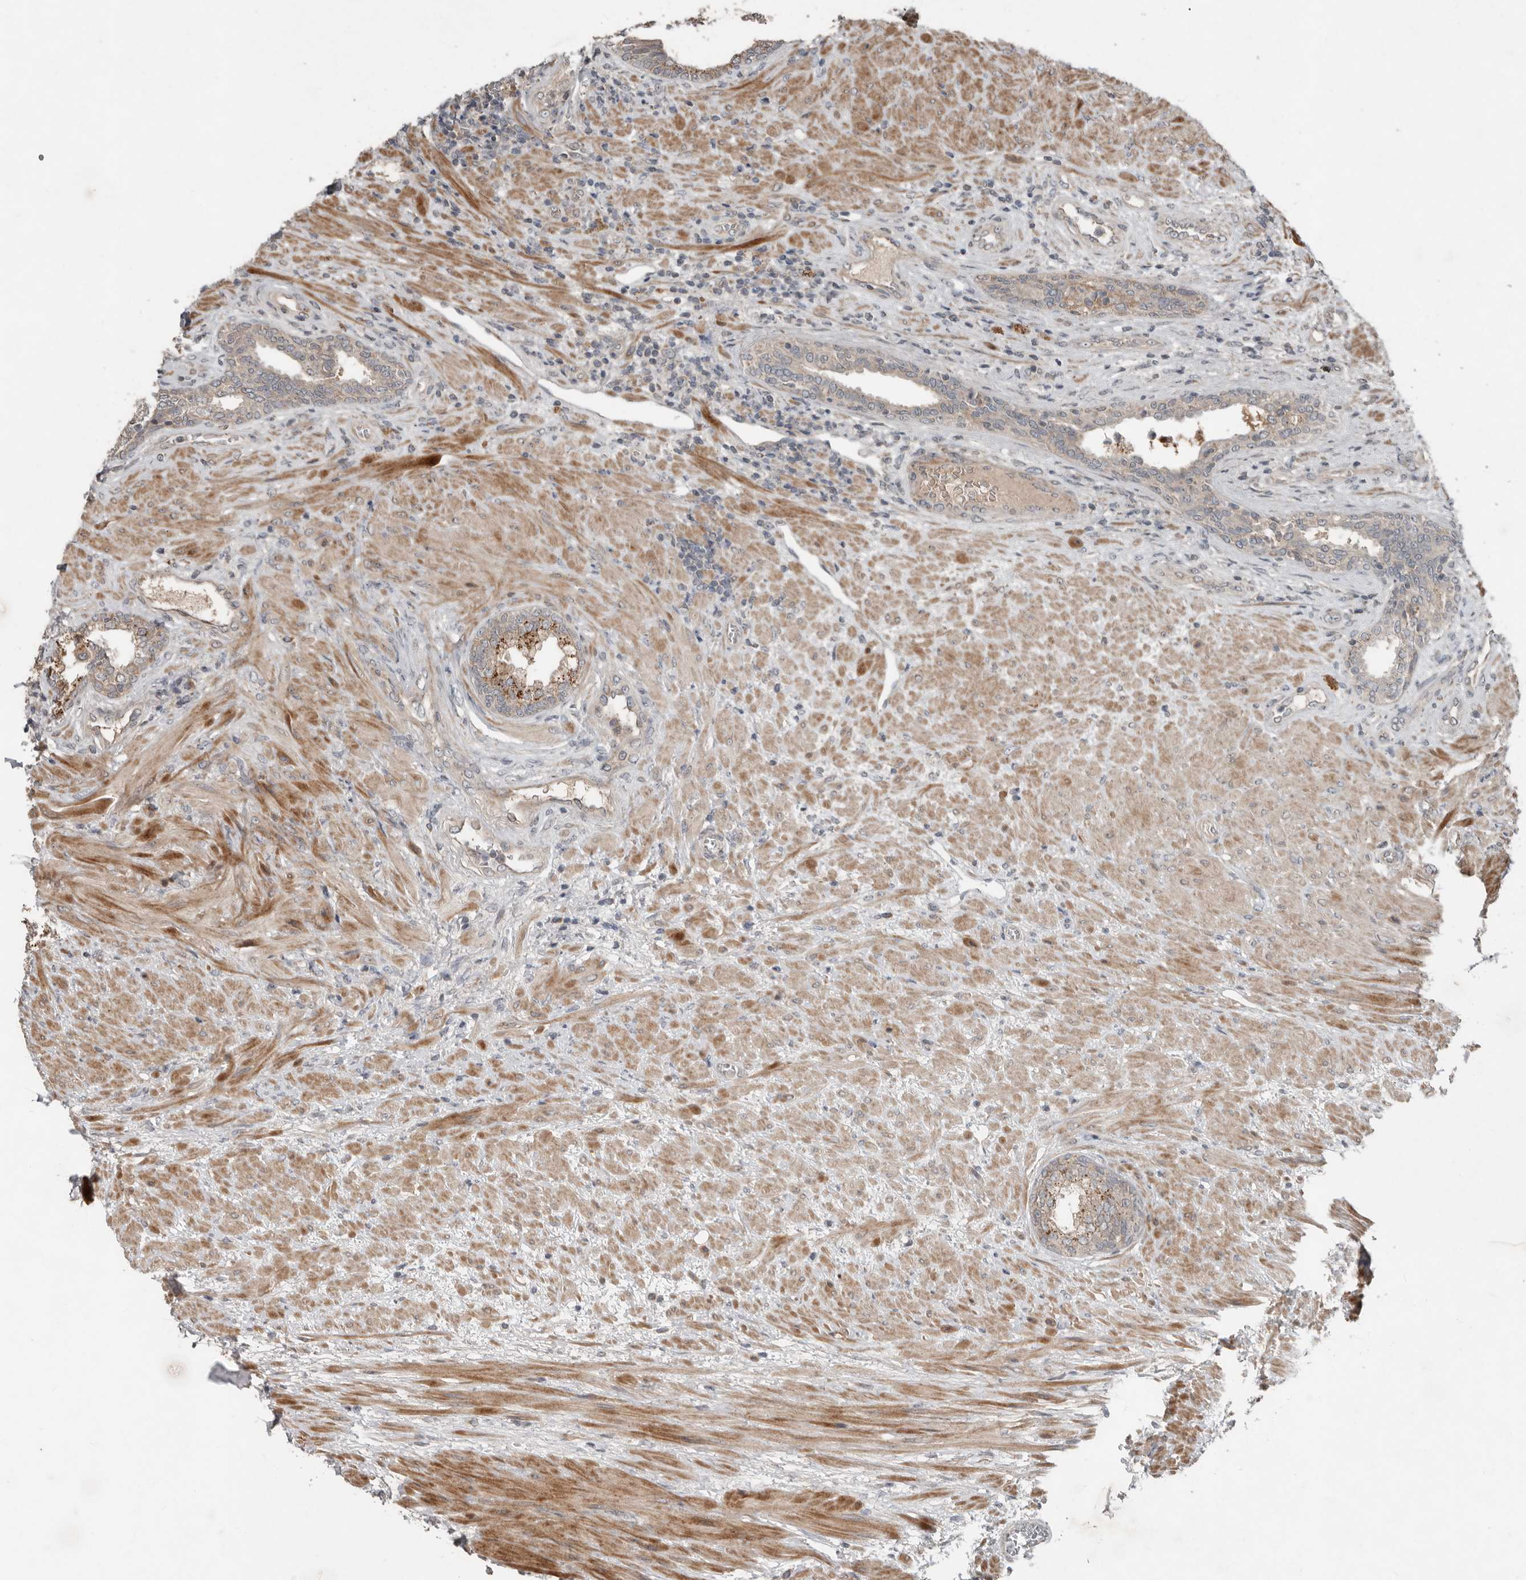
{"staining": {"intensity": "moderate", "quantity": ">75%", "location": "cytoplasmic/membranous"}, "tissue": "prostate", "cell_type": "Glandular cells", "image_type": "normal", "snomed": [{"axis": "morphology", "description": "Normal tissue, NOS"}, {"axis": "topography", "description": "Prostate"}], "caption": "The image reveals staining of unremarkable prostate, revealing moderate cytoplasmic/membranous protein positivity (brown color) within glandular cells.", "gene": "SLC6A7", "patient": {"sex": "male", "age": 76}}